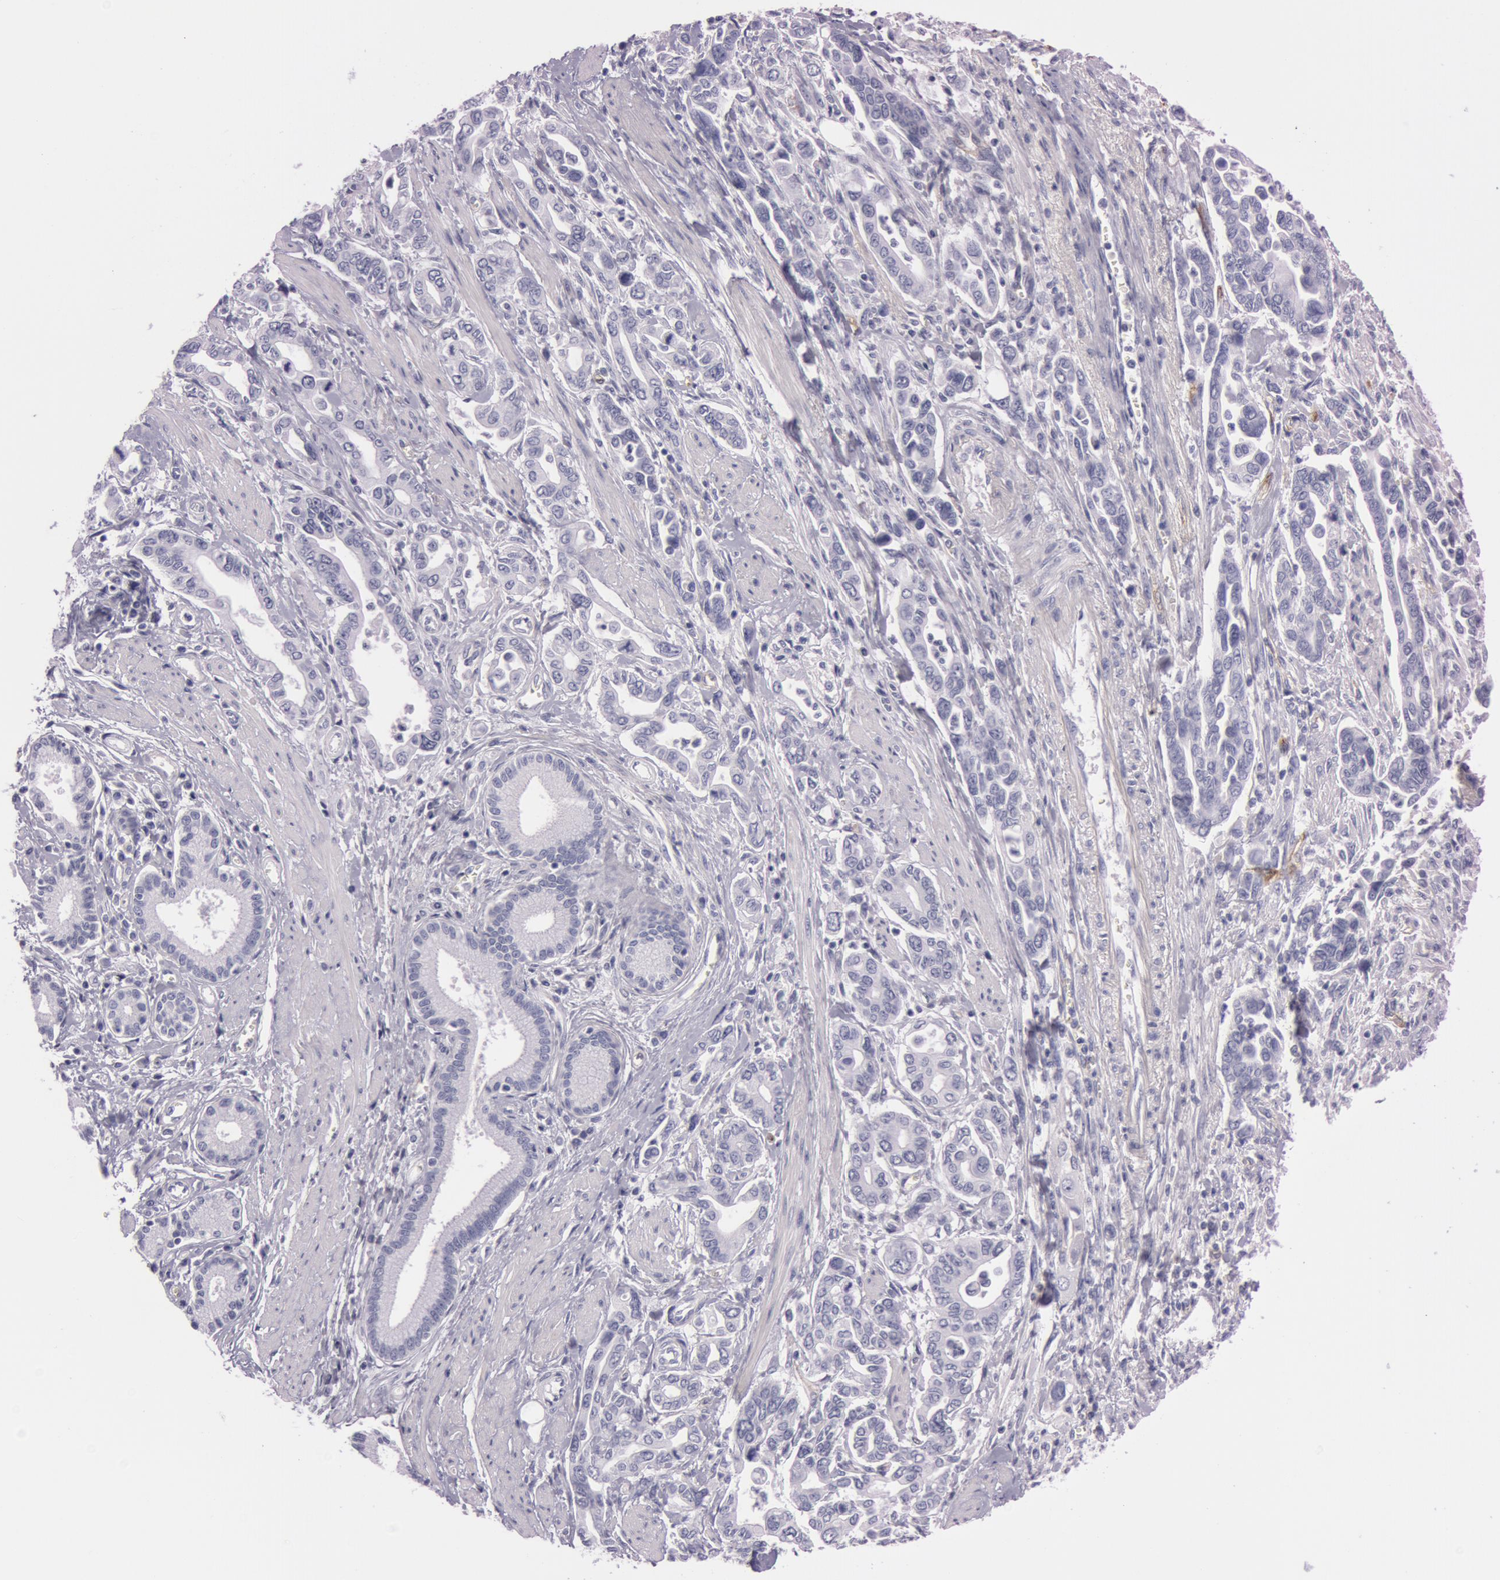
{"staining": {"intensity": "weak", "quantity": ">75%", "location": "cytoplasmic/membranous"}, "tissue": "pancreatic cancer", "cell_type": "Tumor cells", "image_type": "cancer", "snomed": [{"axis": "morphology", "description": "Adenocarcinoma, NOS"}, {"axis": "topography", "description": "Pancreas"}], "caption": "A histopathology image of adenocarcinoma (pancreatic) stained for a protein reveals weak cytoplasmic/membranous brown staining in tumor cells.", "gene": "FOLH1", "patient": {"sex": "female", "age": 57}}